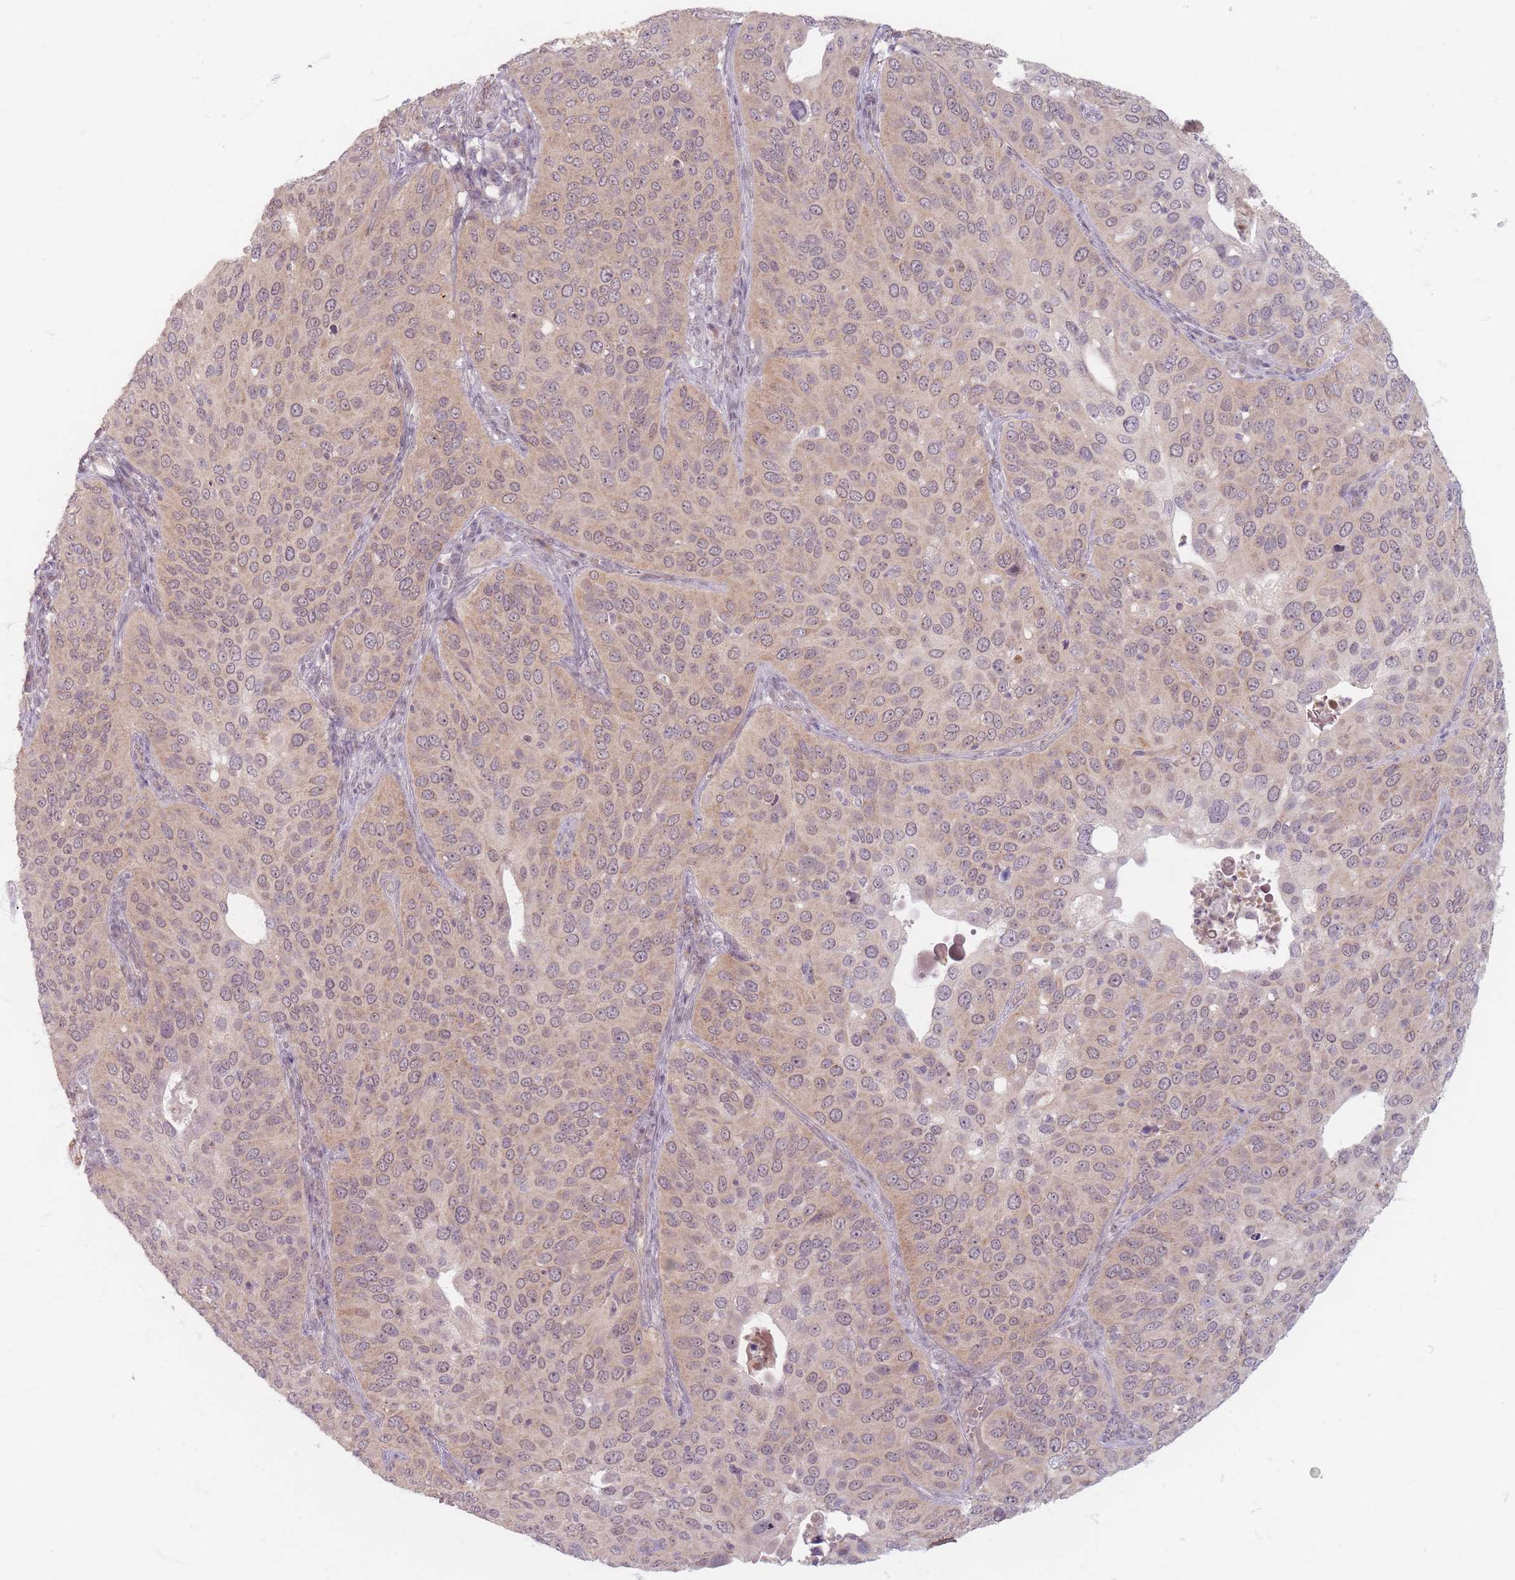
{"staining": {"intensity": "moderate", "quantity": ">75%", "location": "cytoplasmic/membranous,nuclear"}, "tissue": "cervical cancer", "cell_type": "Tumor cells", "image_type": "cancer", "snomed": [{"axis": "morphology", "description": "Squamous cell carcinoma, NOS"}, {"axis": "topography", "description": "Cervix"}], "caption": "A histopathology image of cervical cancer (squamous cell carcinoma) stained for a protein reveals moderate cytoplasmic/membranous and nuclear brown staining in tumor cells. (IHC, brightfield microscopy, high magnification).", "gene": "GABRA6", "patient": {"sex": "female", "age": 36}}